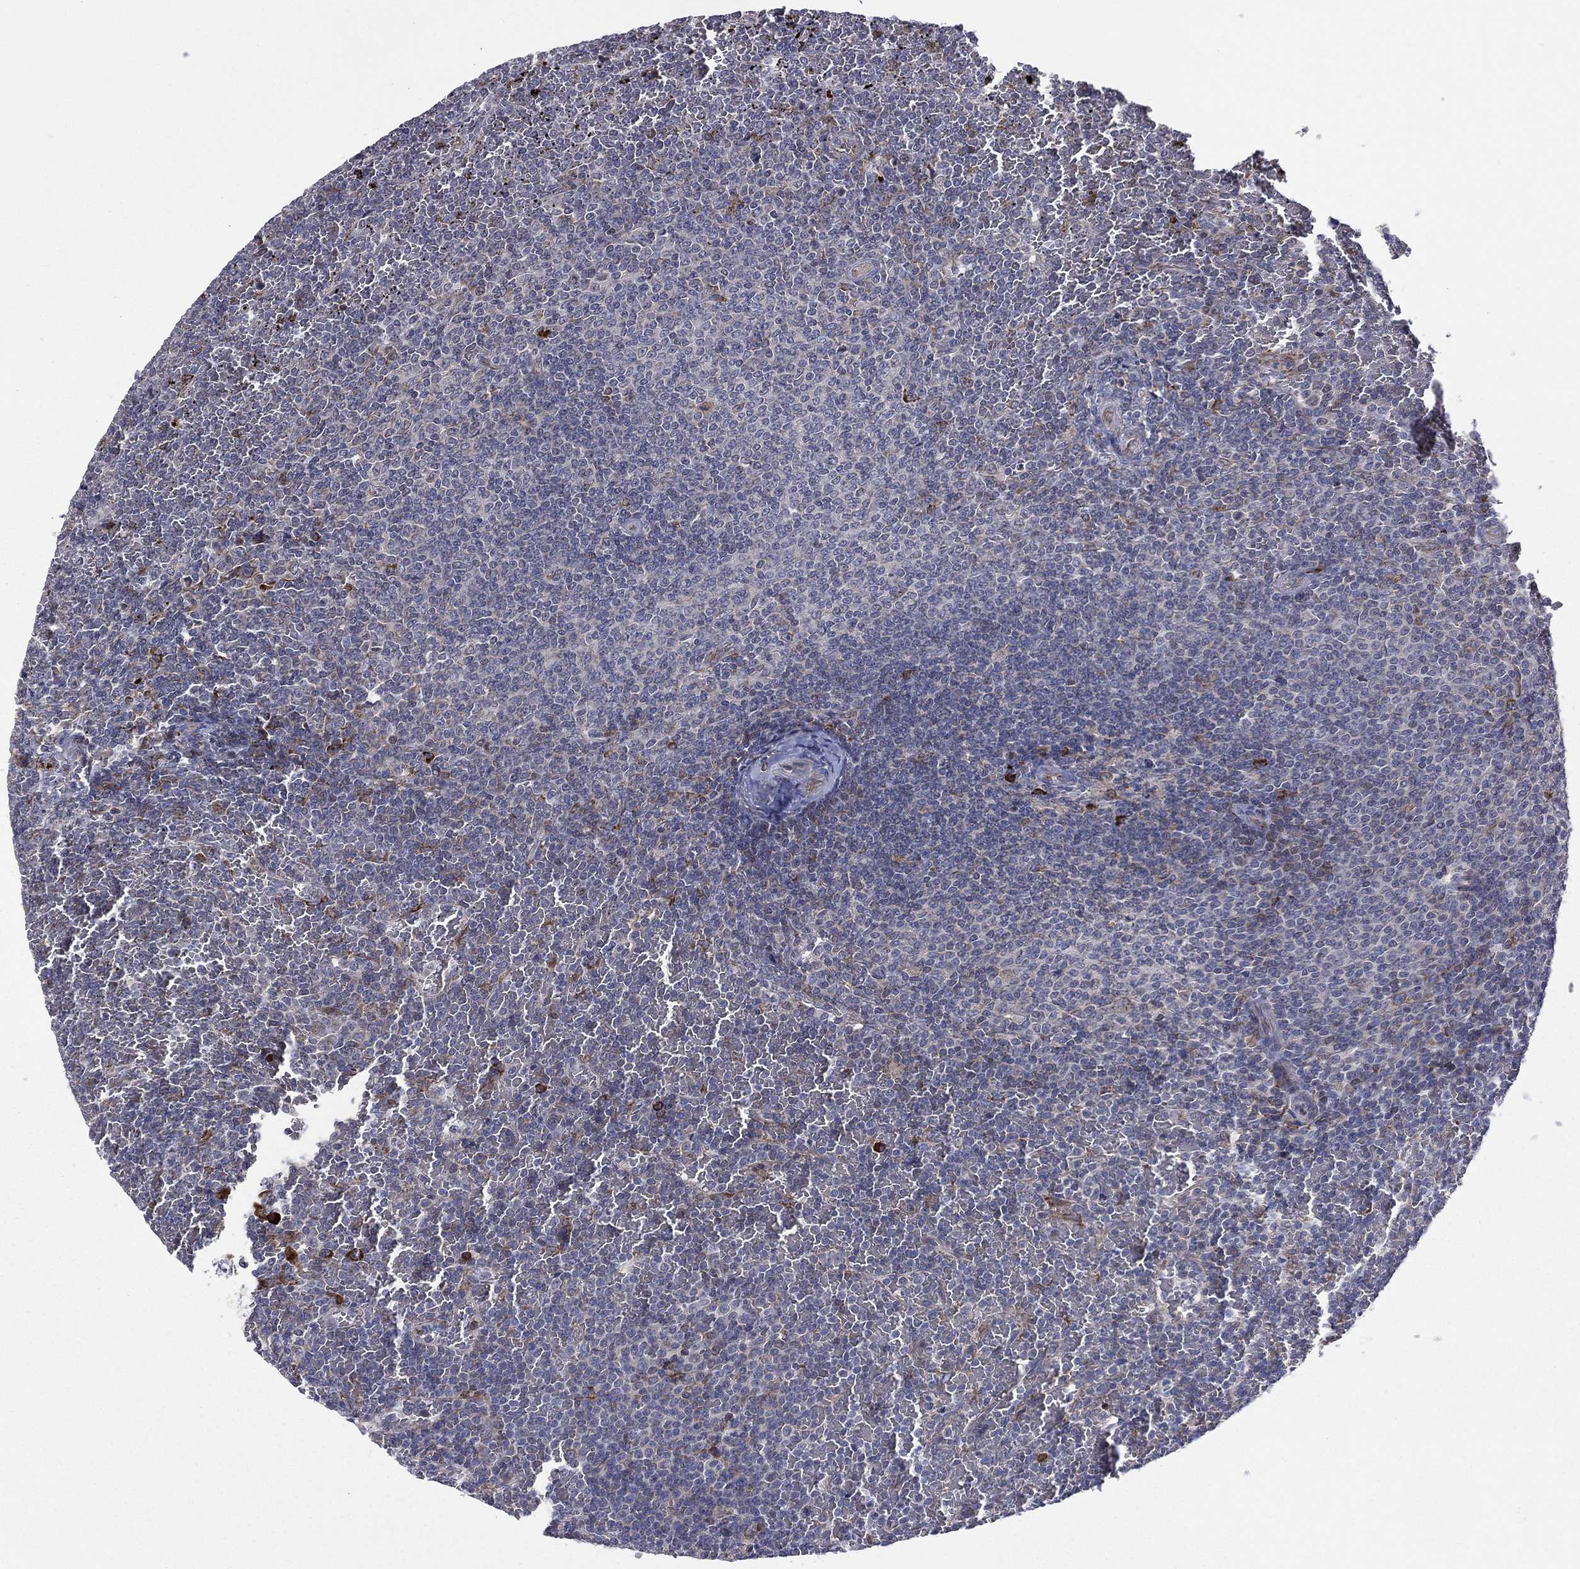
{"staining": {"intensity": "weak", "quantity": "<25%", "location": "cytoplasmic/membranous"}, "tissue": "lymphoma", "cell_type": "Tumor cells", "image_type": "cancer", "snomed": [{"axis": "morphology", "description": "Malignant lymphoma, non-Hodgkin's type, Low grade"}, {"axis": "topography", "description": "Spleen"}], "caption": "Tumor cells are negative for protein expression in human lymphoma.", "gene": "C20orf96", "patient": {"sex": "female", "age": 77}}